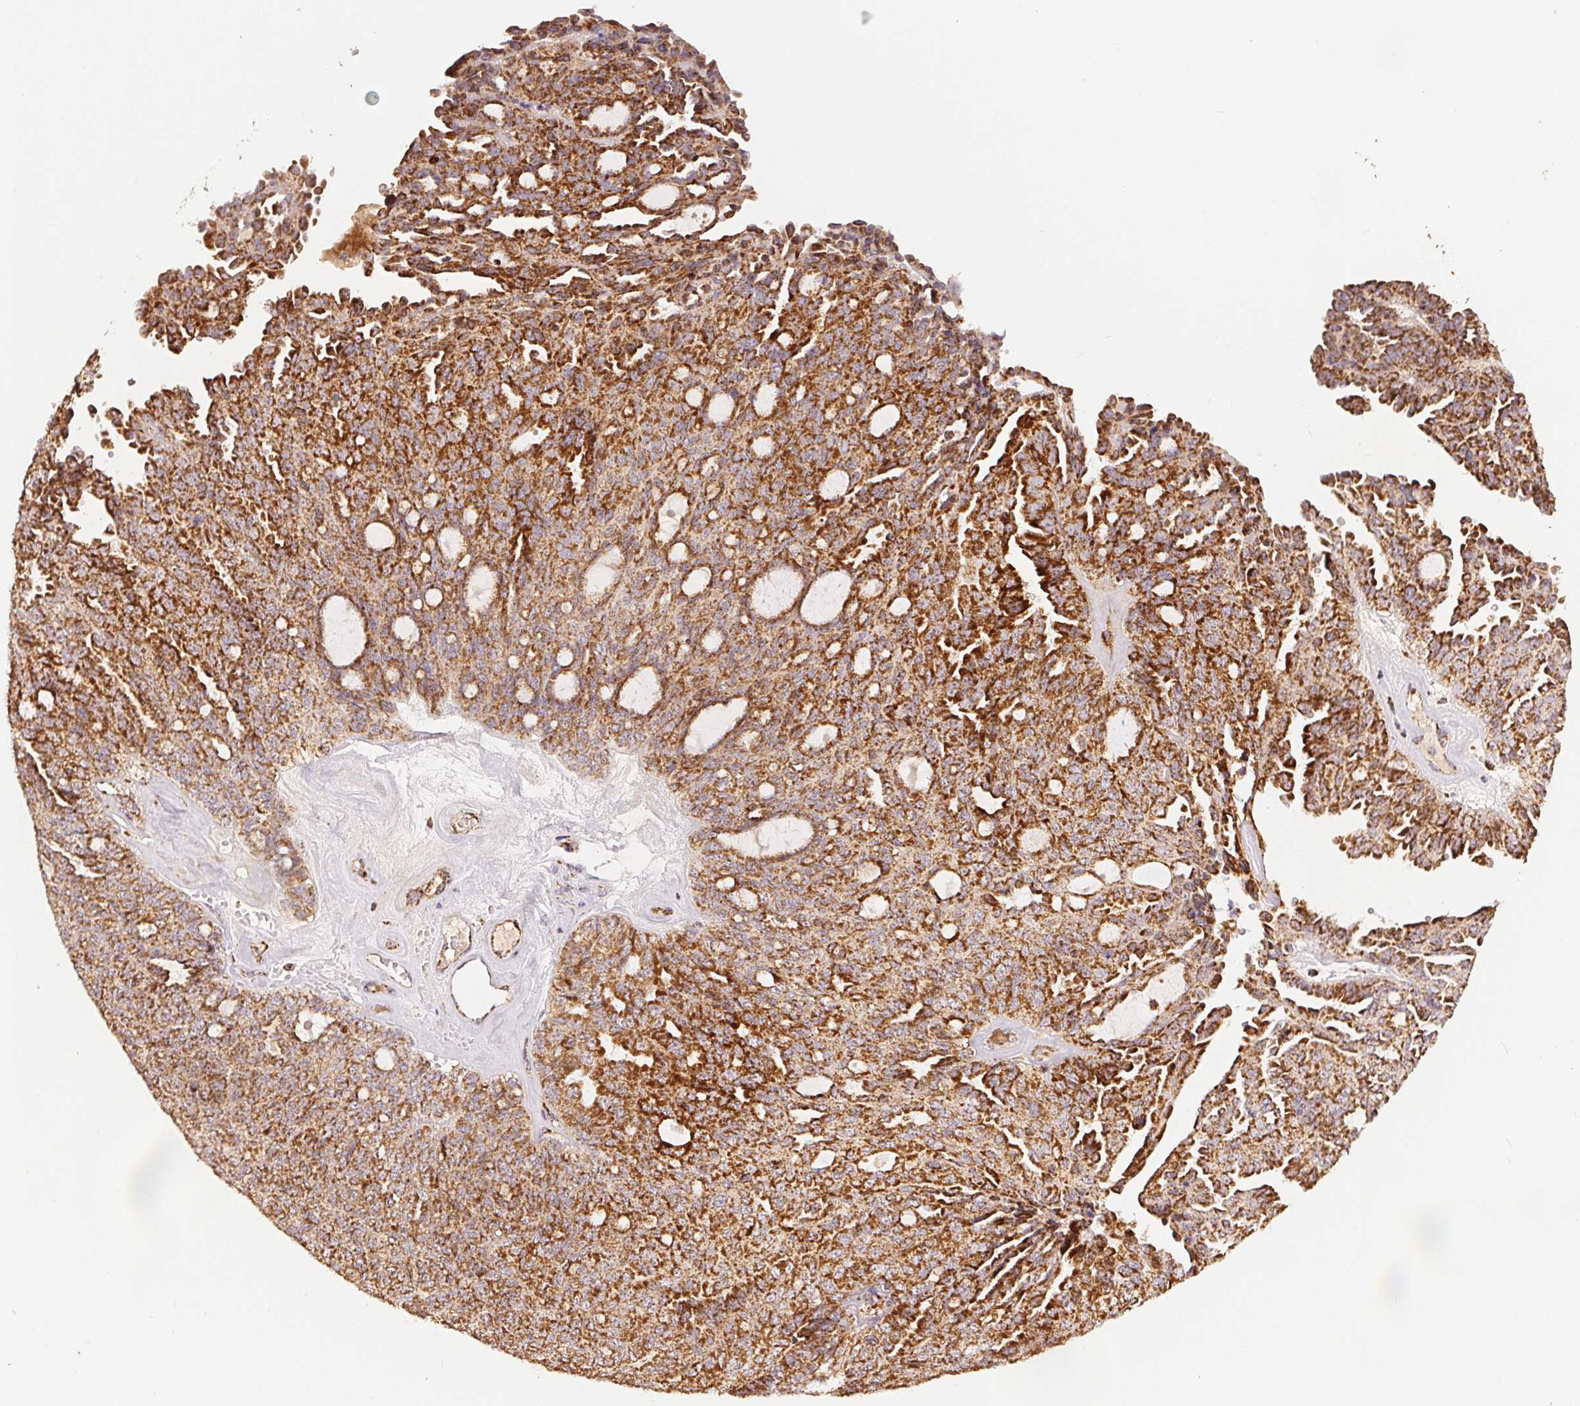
{"staining": {"intensity": "moderate", "quantity": ">75%", "location": "cytoplasmic/membranous"}, "tissue": "ovarian cancer", "cell_type": "Tumor cells", "image_type": "cancer", "snomed": [{"axis": "morphology", "description": "Cystadenocarcinoma, serous, NOS"}, {"axis": "topography", "description": "Ovary"}], "caption": "Ovarian cancer stained with a protein marker demonstrates moderate staining in tumor cells.", "gene": "SDHB", "patient": {"sex": "female", "age": 71}}